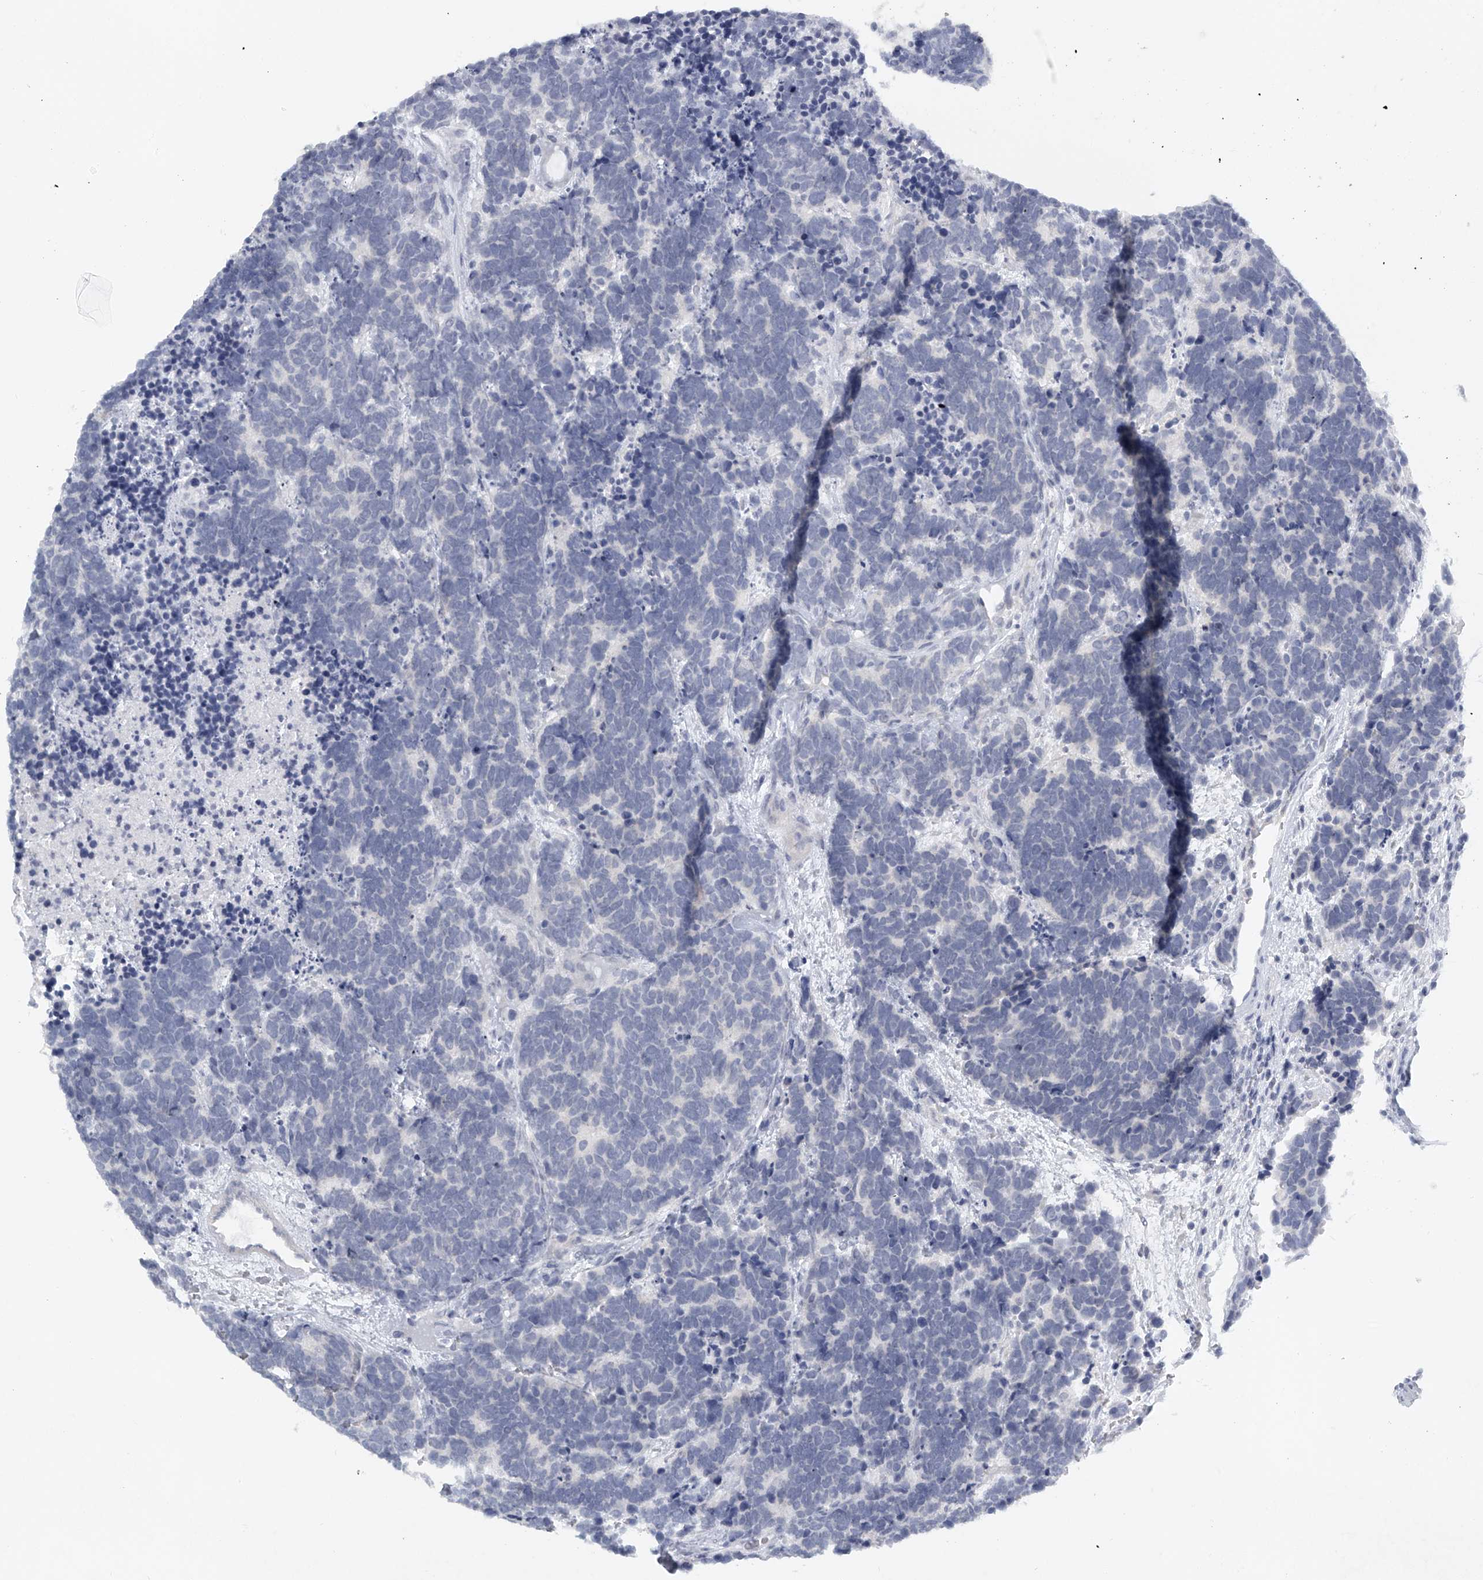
{"staining": {"intensity": "negative", "quantity": "none", "location": "none"}, "tissue": "carcinoid", "cell_type": "Tumor cells", "image_type": "cancer", "snomed": [{"axis": "morphology", "description": "Carcinoma, NOS"}, {"axis": "morphology", "description": "Carcinoid, malignant, NOS"}, {"axis": "topography", "description": "Urinary bladder"}], "caption": "Immunohistochemical staining of carcinoid shows no significant expression in tumor cells.", "gene": "FAT2", "patient": {"sex": "male", "age": 57}}